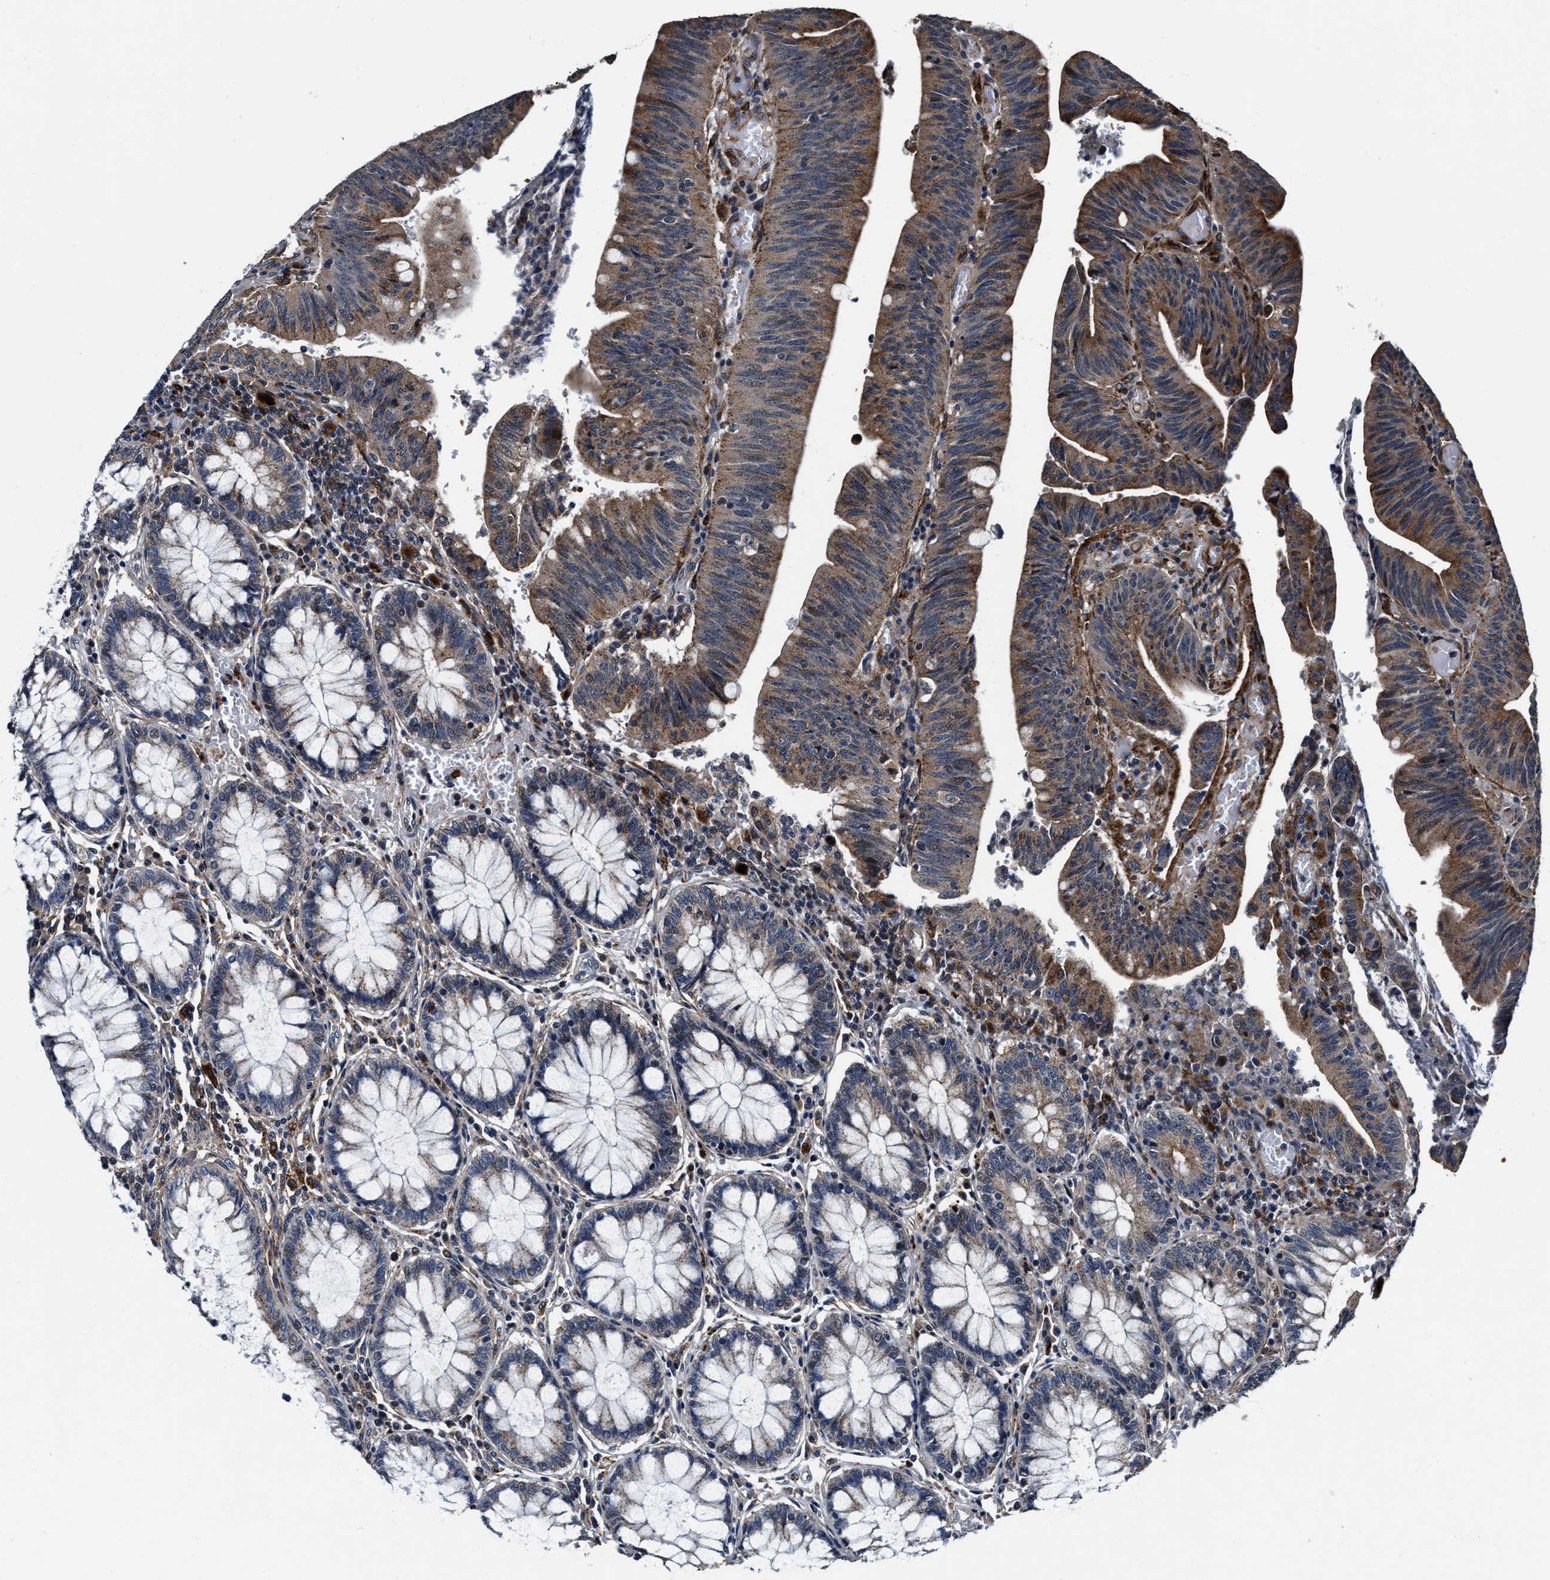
{"staining": {"intensity": "moderate", "quantity": ">75%", "location": "cytoplasmic/membranous"}, "tissue": "colorectal cancer", "cell_type": "Tumor cells", "image_type": "cancer", "snomed": [{"axis": "morphology", "description": "Normal tissue, NOS"}, {"axis": "morphology", "description": "Adenocarcinoma, NOS"}, {"axis": "topography", "description": "Rectum"}], "caption": "Immunohistochemistry micrograph of human colorectal adenocarcinoma stained for a protein (brown), which shows medium levels of moderate cytoplasmic/membranous staining in approximately >75% of tumor cells.", "gene": "C2orf66", "patient": {"sex": "female", "age": 66}}